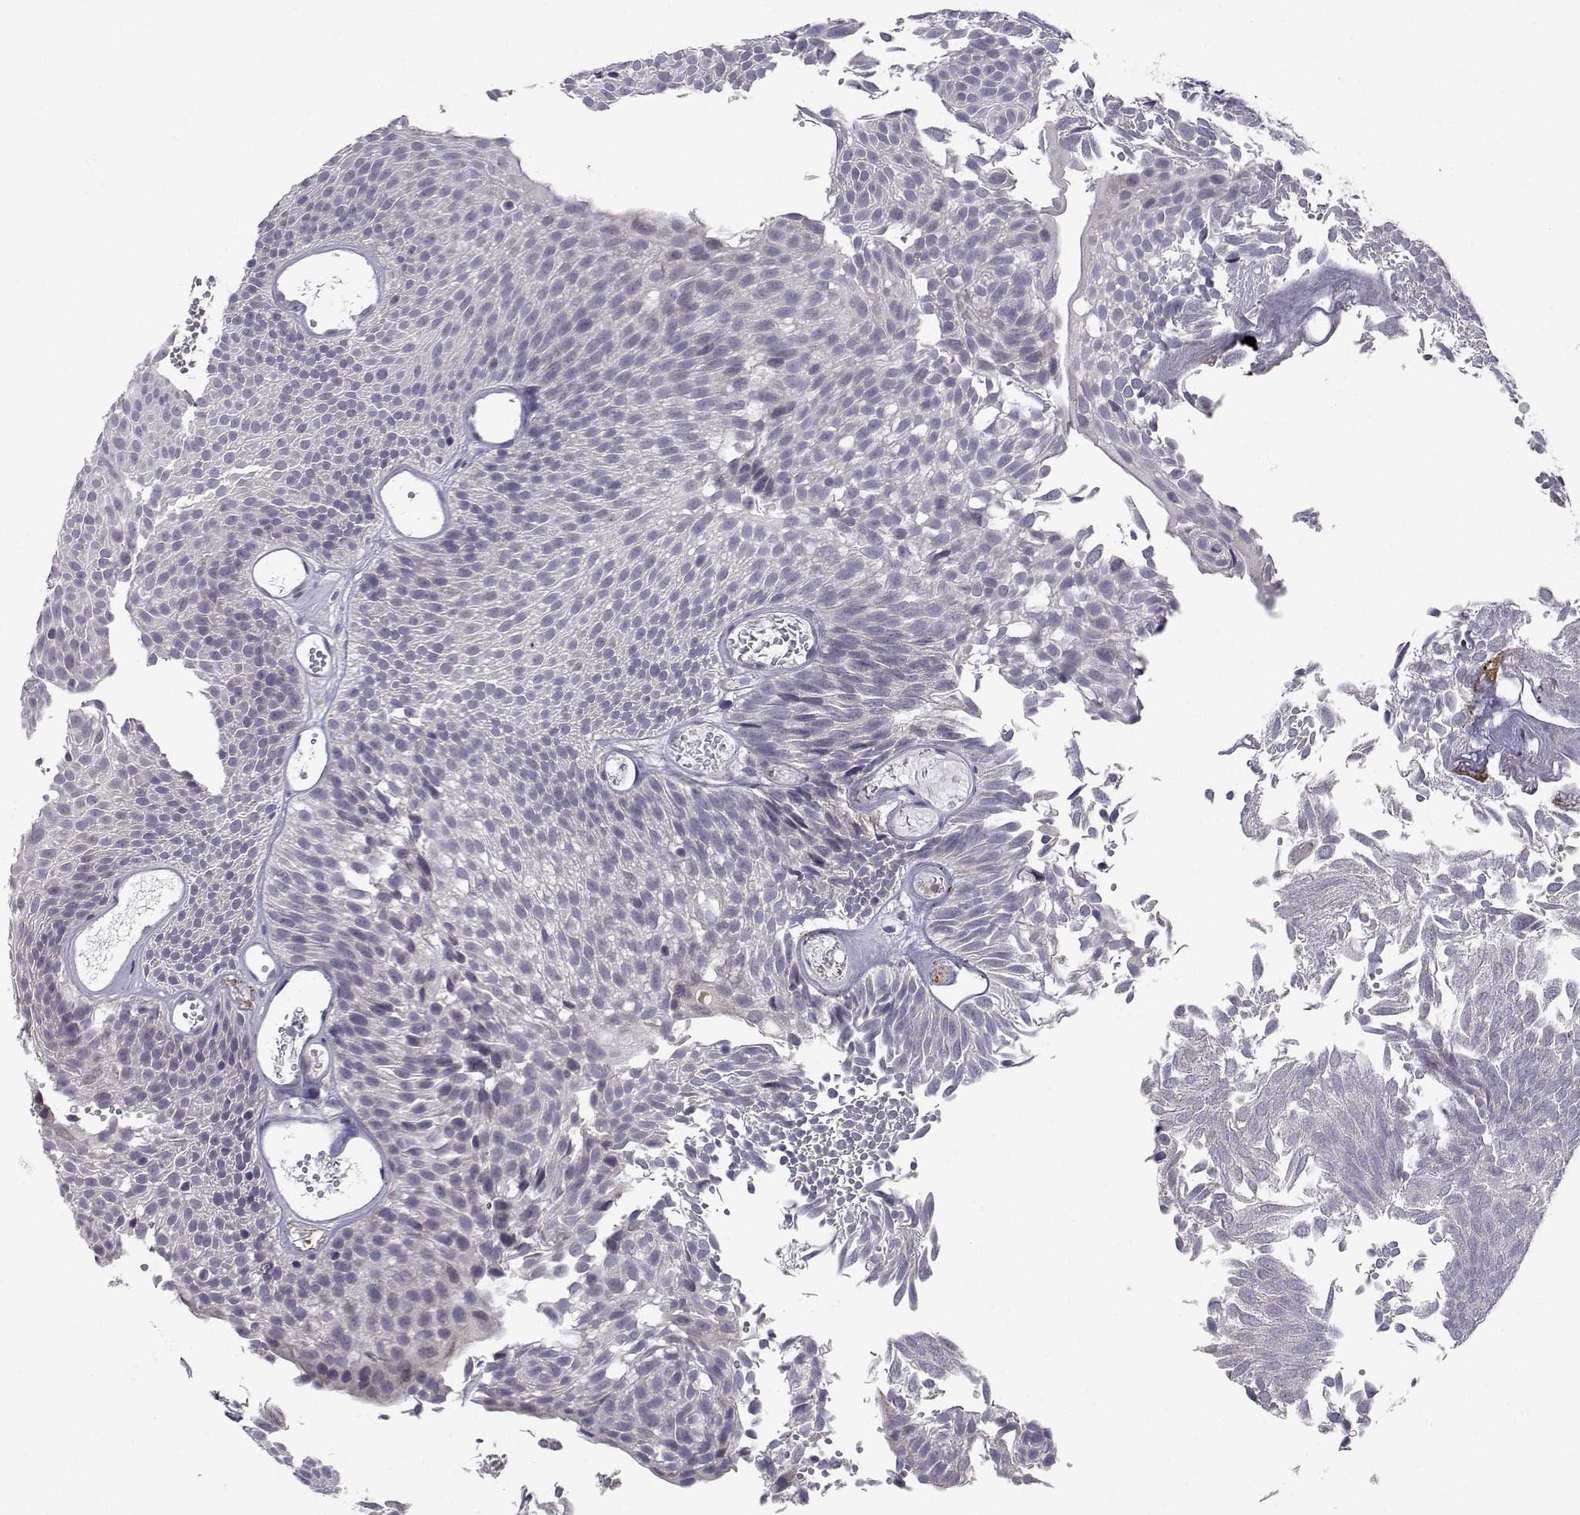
{"staining": {"intensity": "negative", "quantity": "none", "location": "none"}, "tissue": "urothelial cancer", "cell_type": "Tumor cells", "image_type": "cancer", "snomed": [{"axis": "morphology", "description": "Urothelial carcinoma, Low grade"}, {"axis": "topography", "description": "Urinary bladder"}], "caption": "Urothelial carcinoma (low-grade) was stained to show a protein in brown. There is no significant positivity in tumor cells.", "gene": "SLC6A3", "patient": {"sex": "male", "age": 52}}